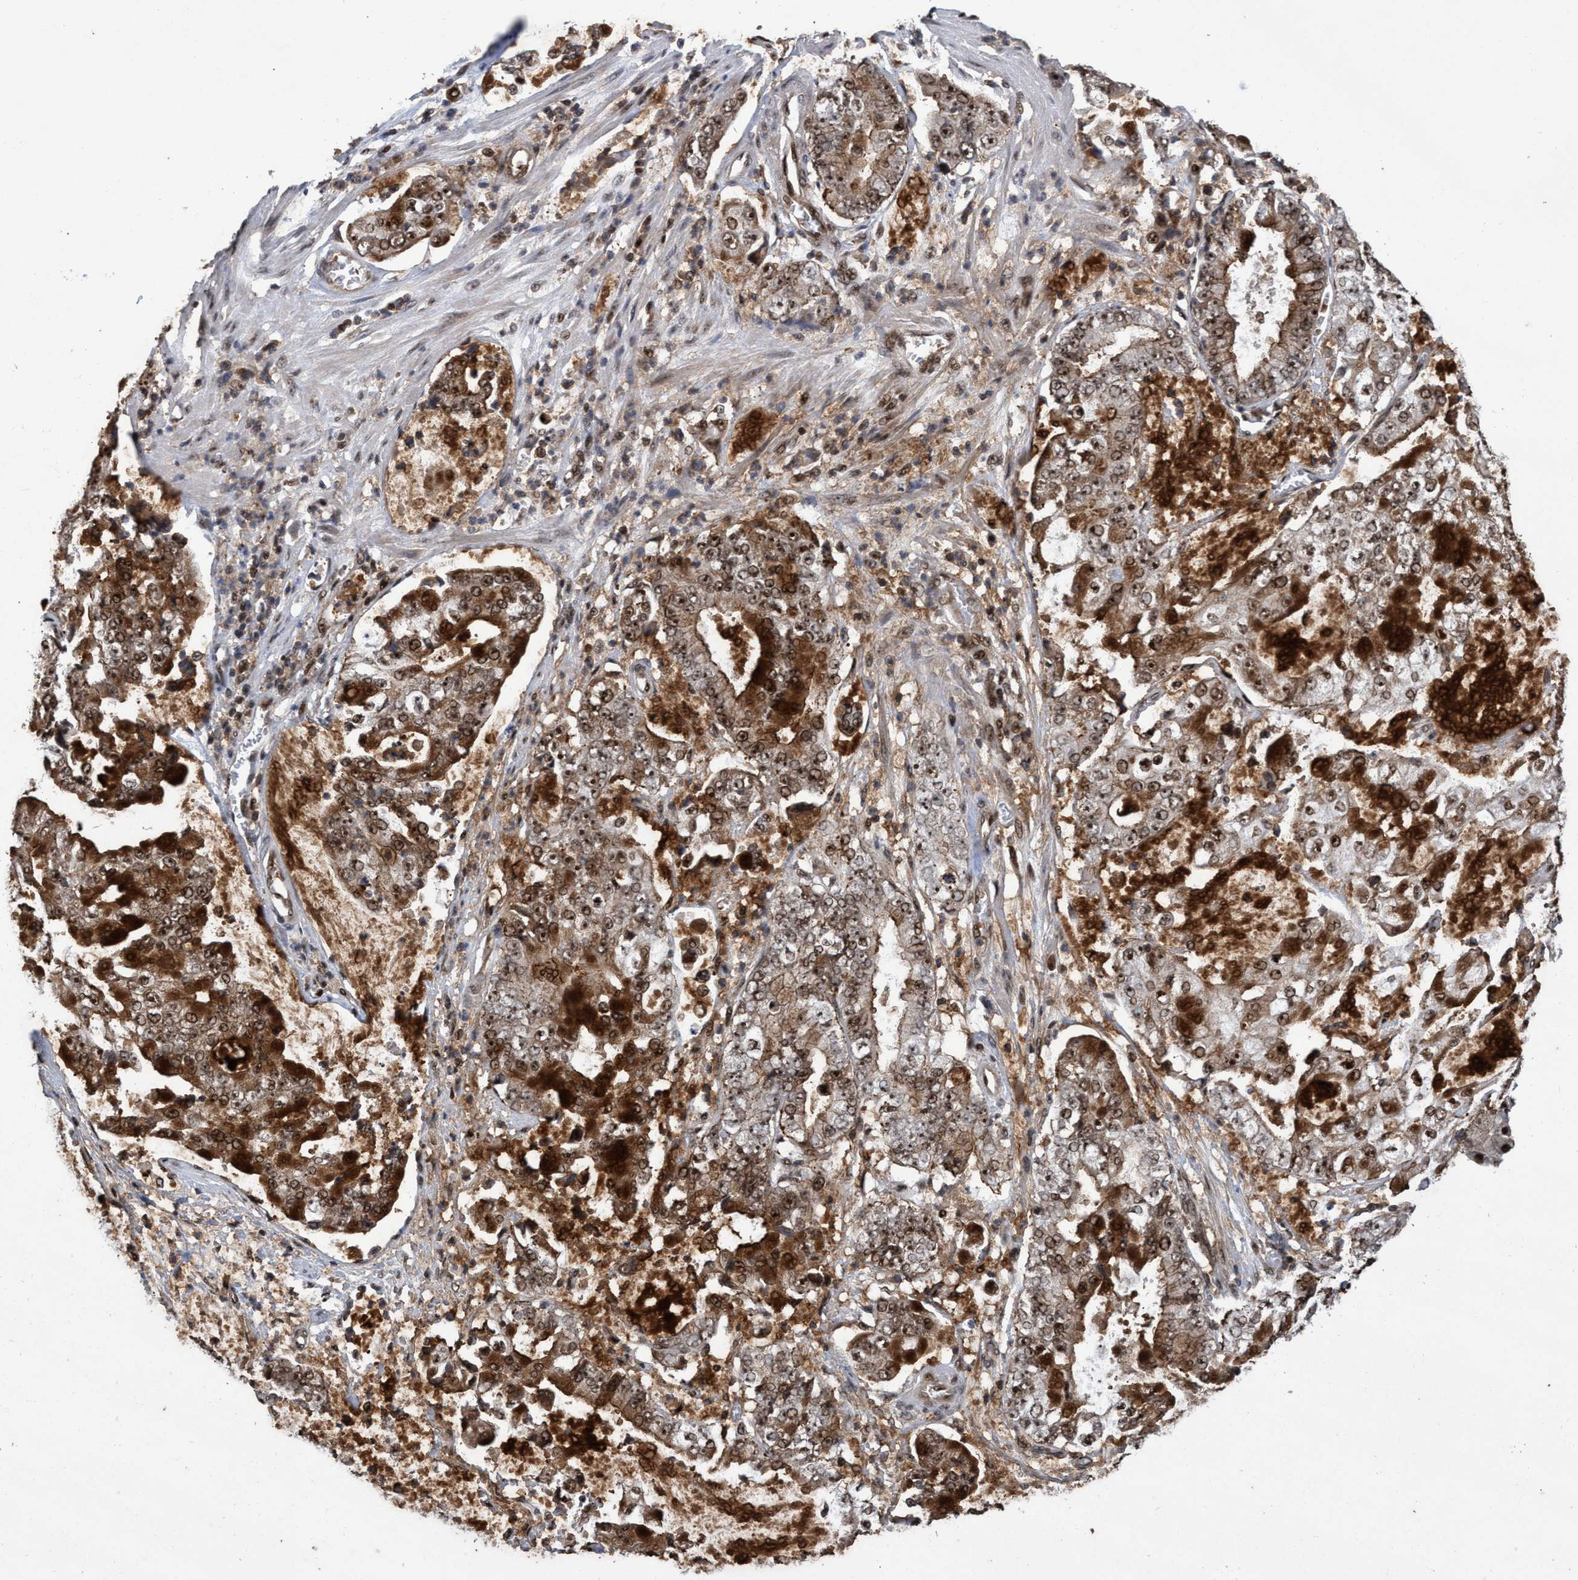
{"staining": {"intensity": "strong", "quantity": ">75%", "location": "cytoplasmic/membranous,nuclear"}, "tissue": "stomach cancer", "cell_type": "Tumor cells", "image_type": "cancer", "snomed": [{"axis": "morphology", "description": "Adenocarcinoma, NOS"}, {"axis": "topography", "description": "Stomach"}], "caption": "IHC (DAB (3,3'-diaminobenzidine)) staining of stomach cancer exhibits strong cytoplasmic/membranous and nuclear protein expression in approximately >75% of tumor cells.", "gene": "GTF2F1", "patient": {"sex": "male", "age": 76}}